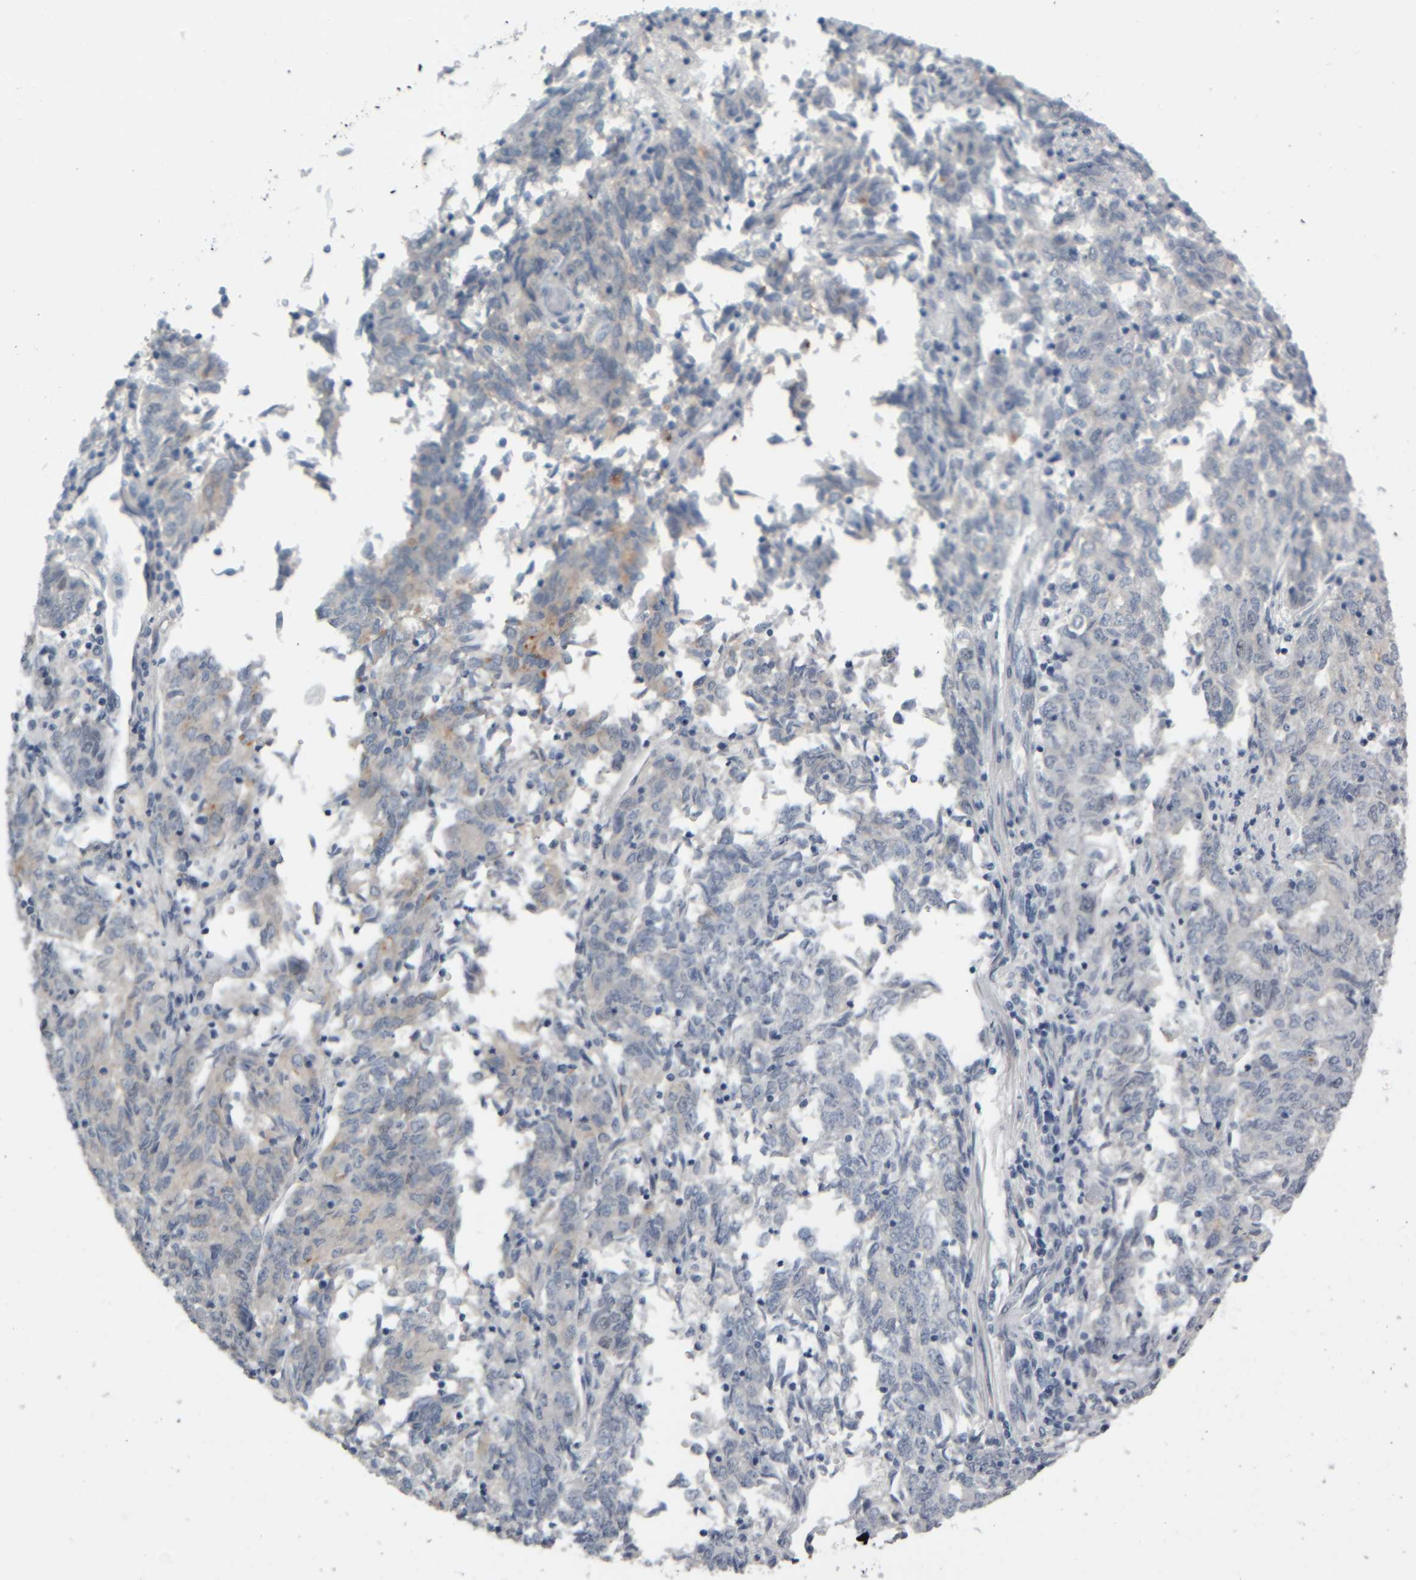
{"staining": {"intensity": "weak", "quantity": "<25%", "location": "cytoplasmic/membranous"}, "tissue": "endometrial cancer", "cell_type": "Tumor cells", "image_type": "cancer", "snomed": [{"axis": "morphology", "description": "Adenocarcinoma, NOS"}, {"axis": "topography", "description": "Endometrium"}], "caption": "This is an IHC histopathology image of human endometrial cancer. There is no expression in tumor cells.", "gene": "COL14A1", "patient": {"sex": "female", "age": 80}}